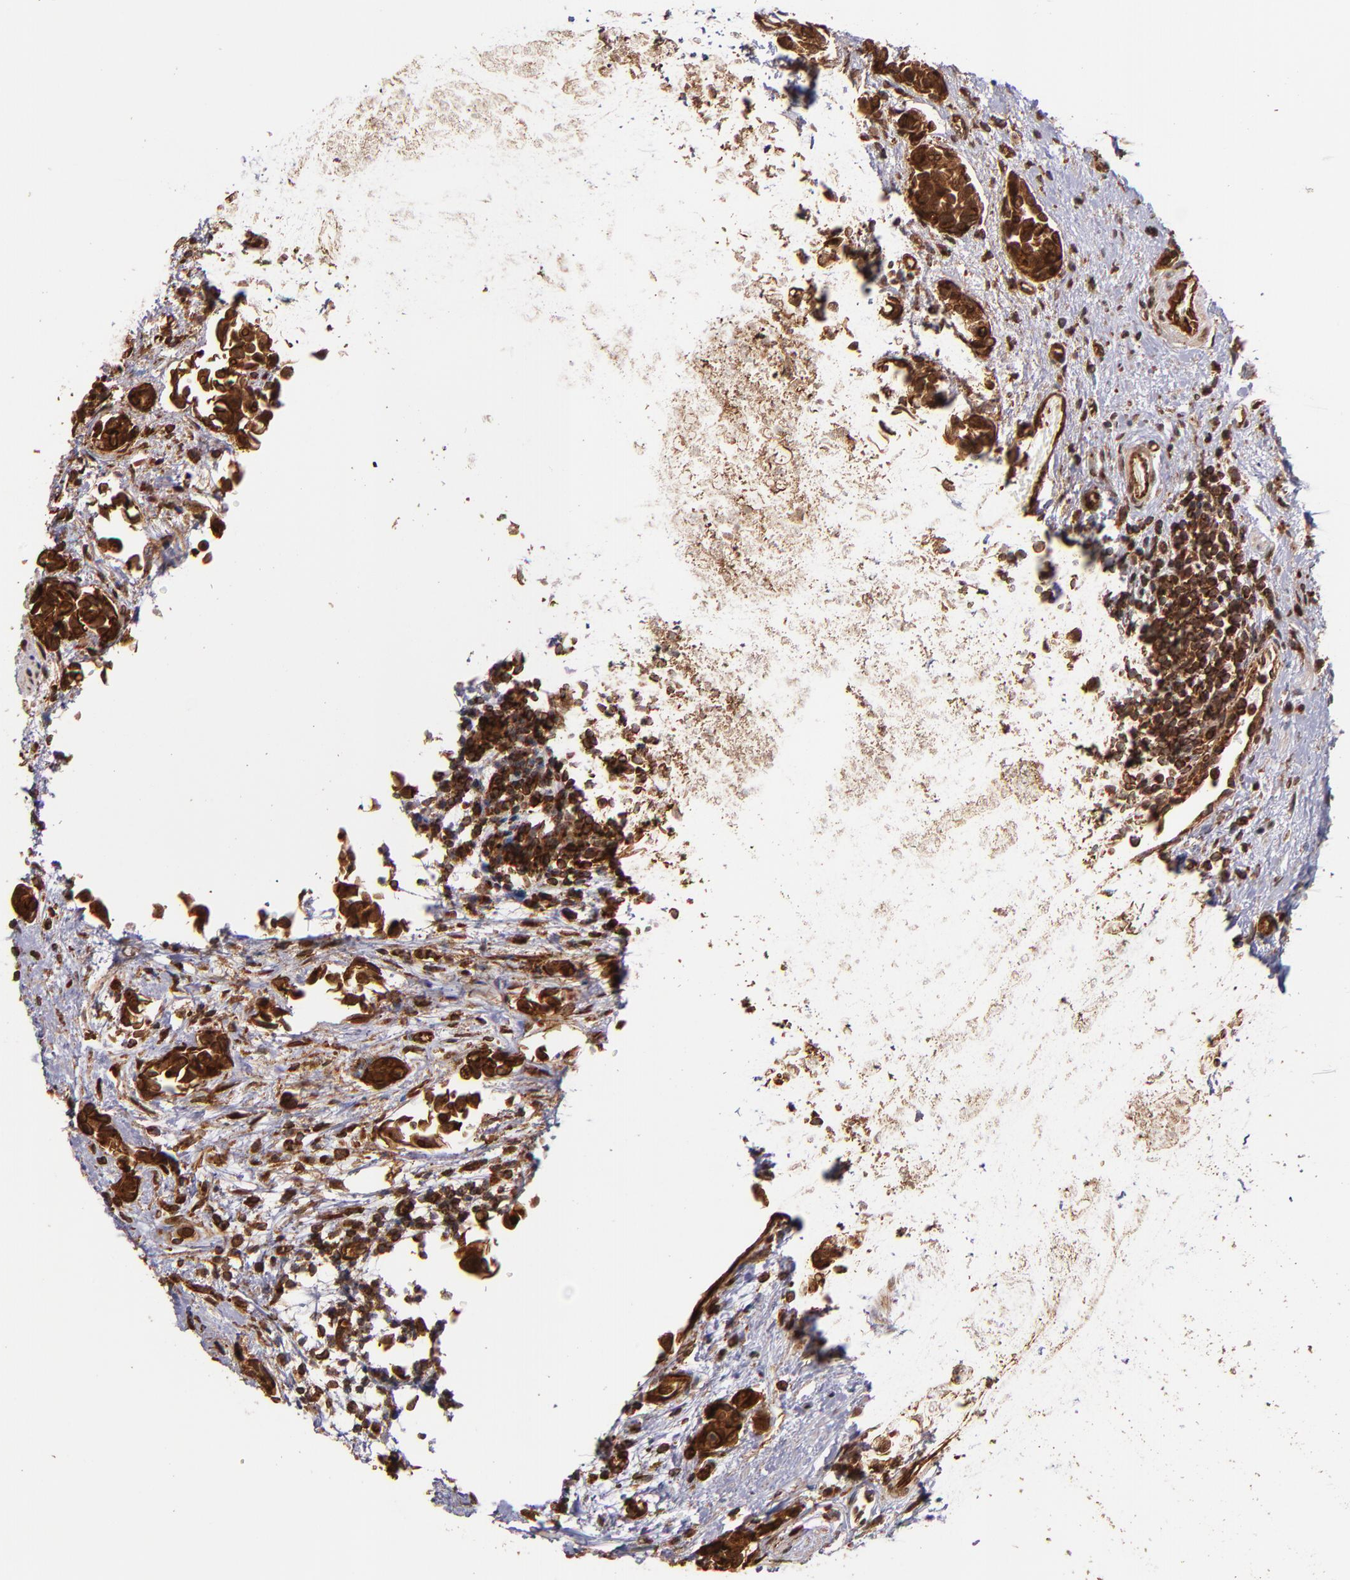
{"staining": {"intensity": "strong", "quantity": ">75%", "location": "cytoplasmic/membranous,nuclear"}, "tissue": "urothelial cancer", "cell_type": "Tumor cells", "image_type": "cancer", "snomed": [{"axis": "morphology", "description": "Urothelial carcinoma, High grade"}, {"axis": "topography", "description": "Urinary bladder"}], "caption": "High-grade urothelial carcinoma was stained to show a protein in brown. There is high levels of strong cytoplasmic/membranous and nuclear expression in approximately >75% of tumor cells.", "gene": "STX8", "patient": {"sex": "male", "age": 78}}